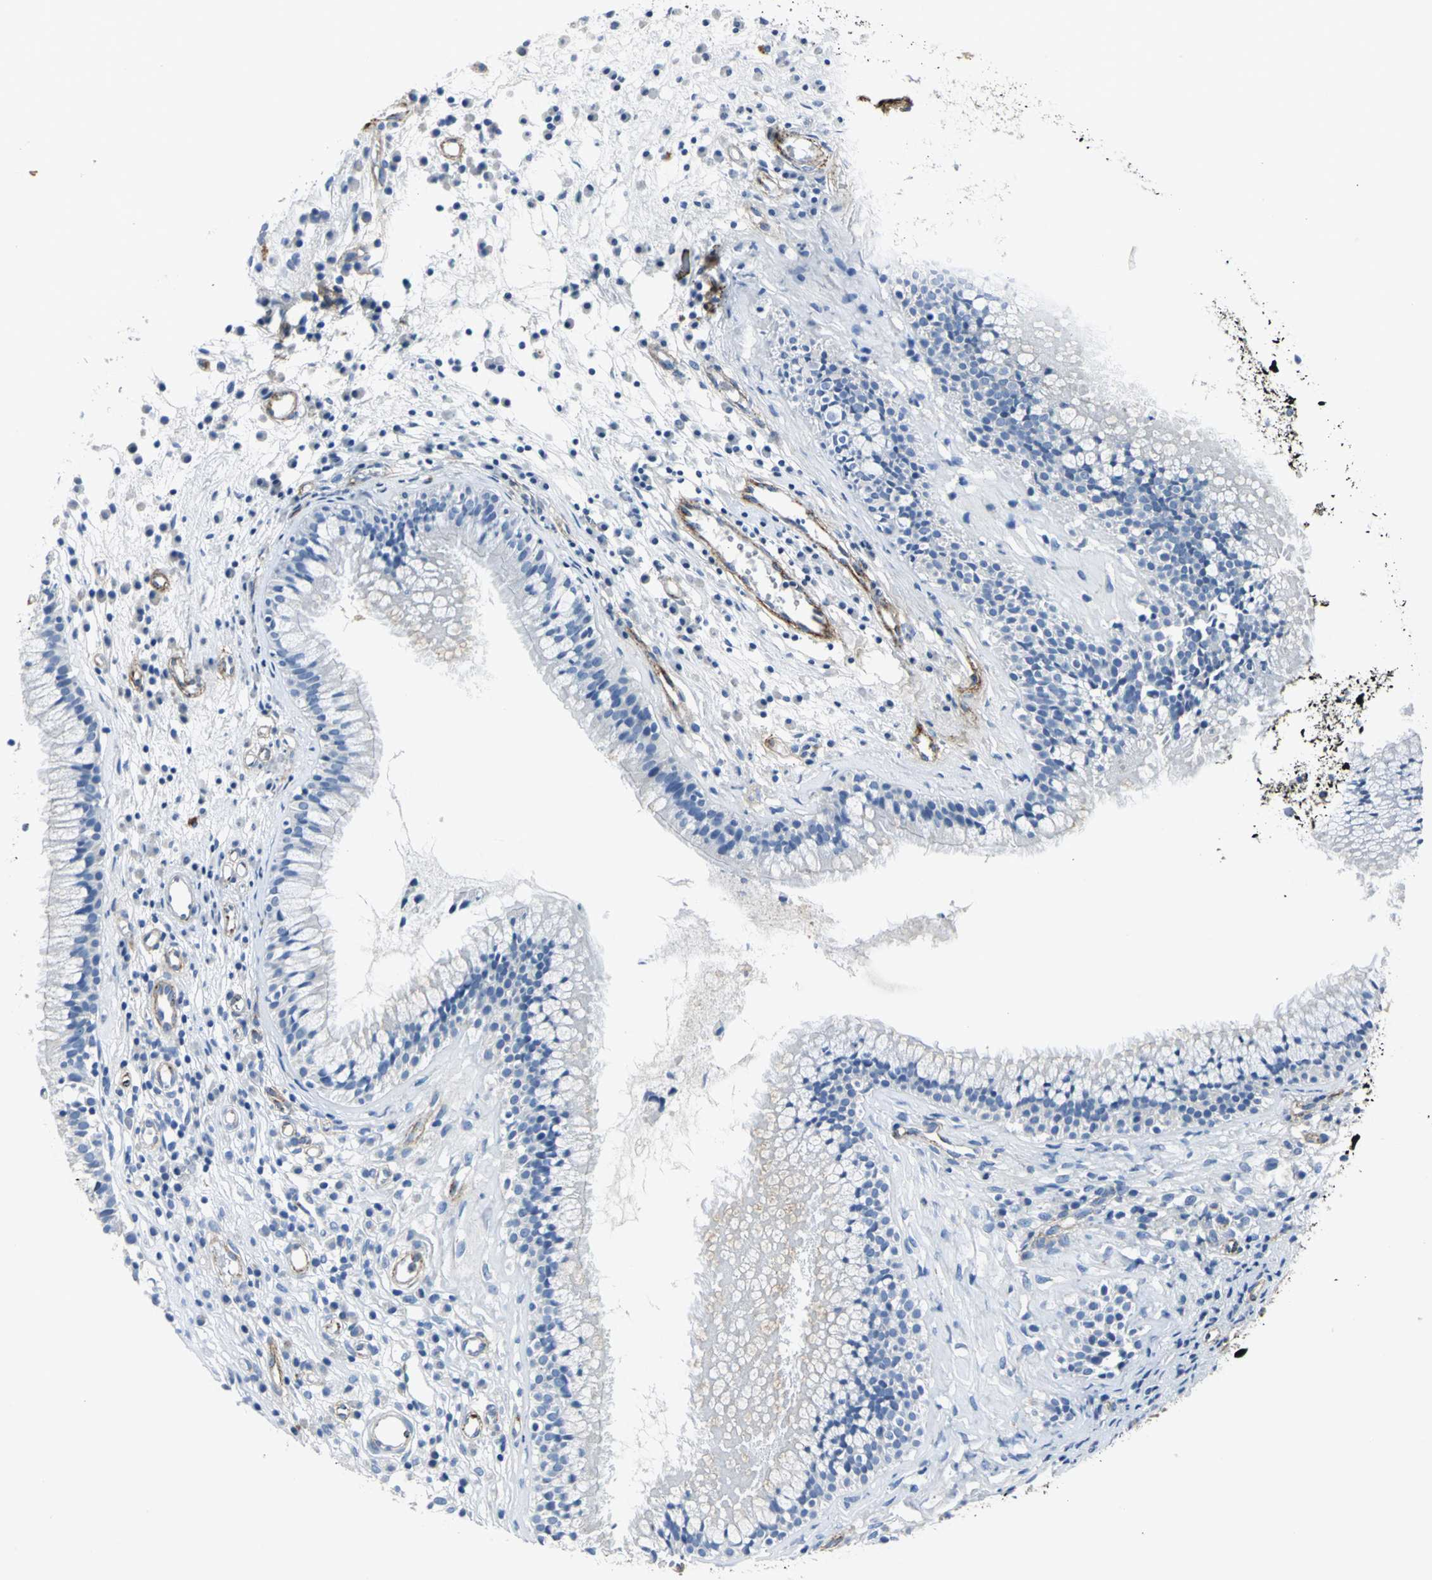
{"staining": {"intensity": "negative", "quantity": "none", "location": "none"}, "tissue": "nasopharynx", "cell_type": "Respiratory epithelial cells", "image_type": "normal", "snomed": [{"axis": "morphology", "description": "Normal tissue, NOS"}, {"axis": "topography", "description": "Nasopharynx"}], "caption": "Photomicrograph shows no significant protein expression in respiratory epithelial cells of normal nasopharynx. The staining is performed using DAB (3,3'-diaminobenzidine) brown chromogen with nuclei counter-stained in using hematoxylin.", "gene": "EFNB3", "patient": {"sex": "male", "age": 21}}